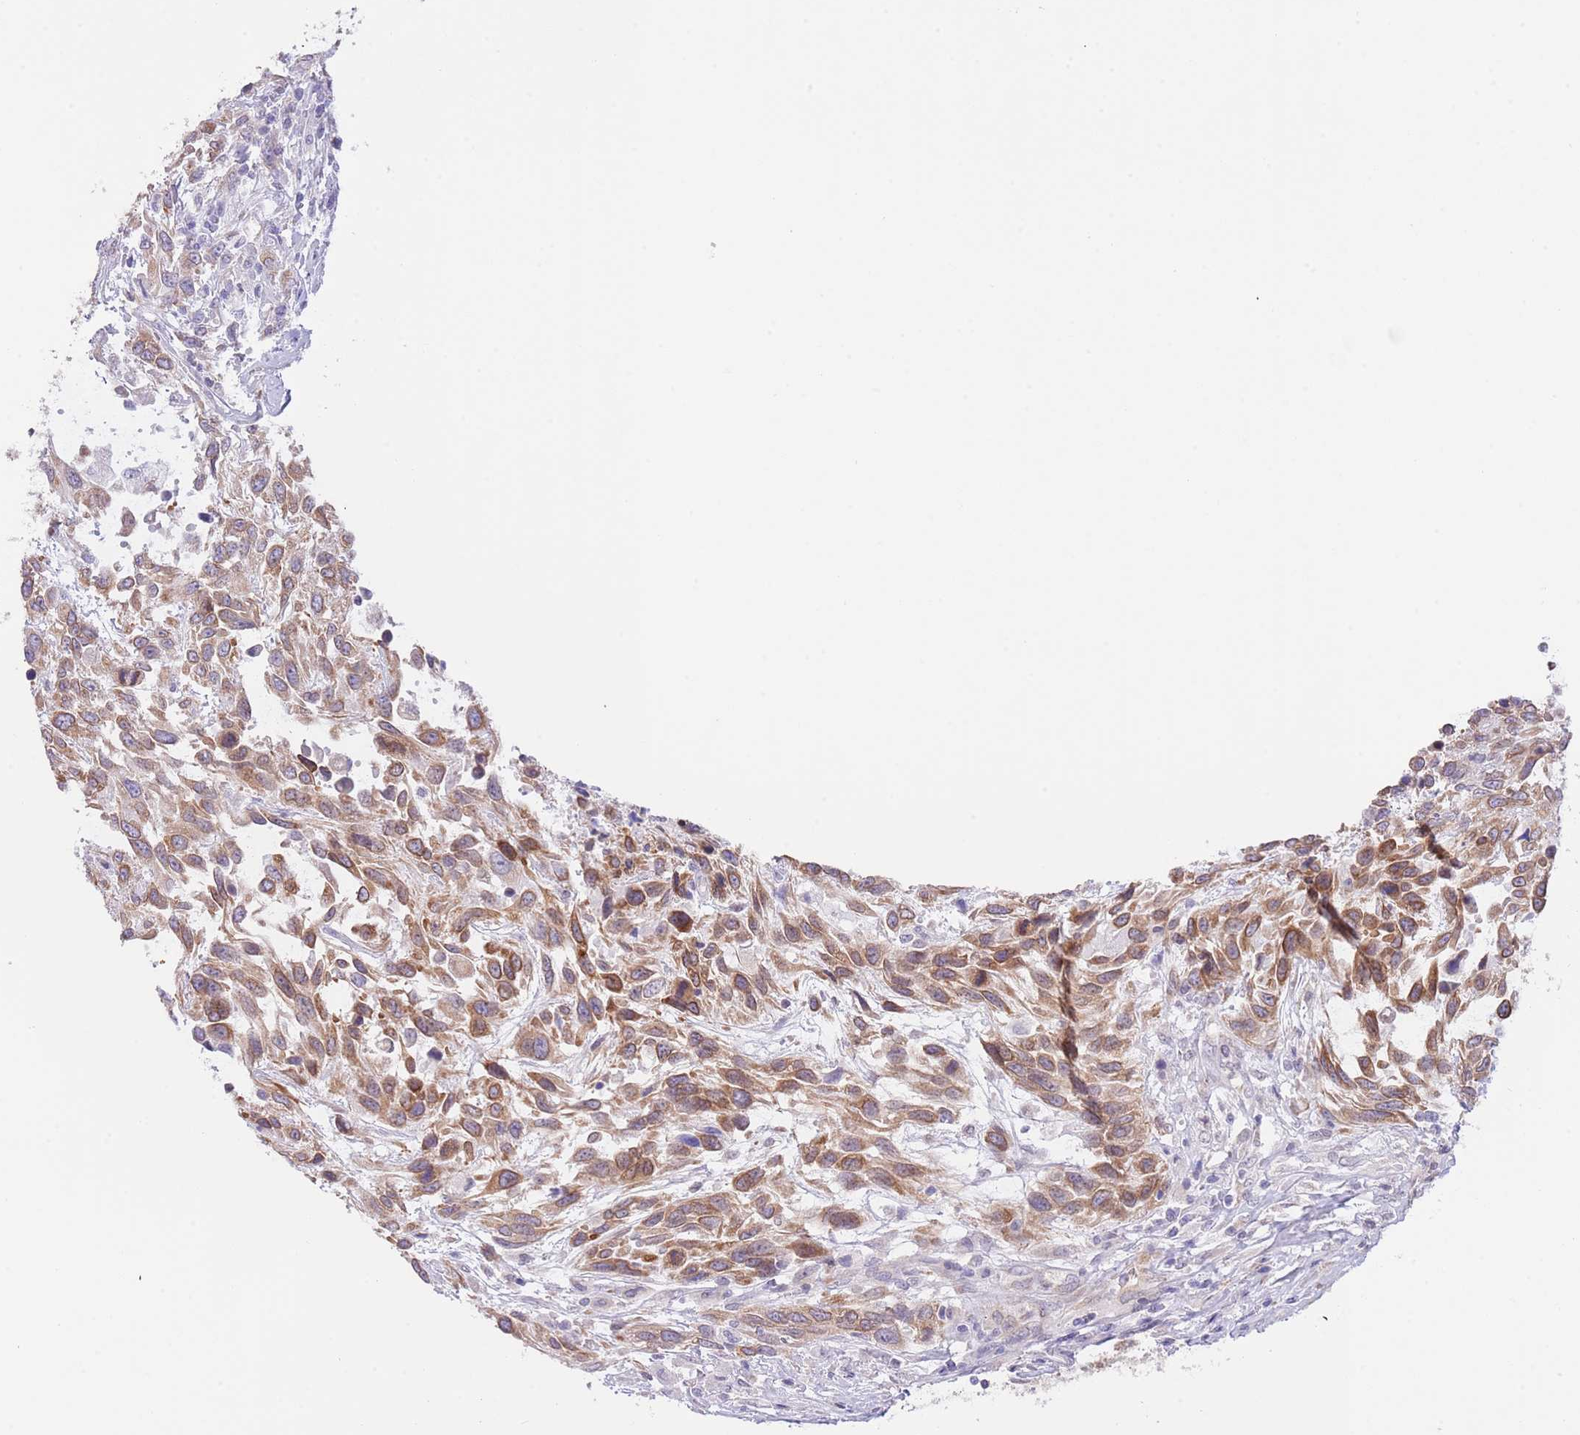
{"staining": {"intensity": "strong", "quantity": ">75%", "location": "cytoplasmic/membranous,nuclear"}, "tissue": "urothelial cancer", "cell_type": "Tumor cells", "image_type": "cancer", "snomed": [{"axis": "morphology", "description": "Urothelial carcinoma, High grade"}, {"axis": "topography", "description": "Urinary bladder"}], "caption": "Tumor cells show high levels of strong cytoplasmic/membranous and nuclear positivity in about >75% of cells in urothelial cancer.", "gene": "EBPL", "patient": {"sex": "female", "age": 70}}